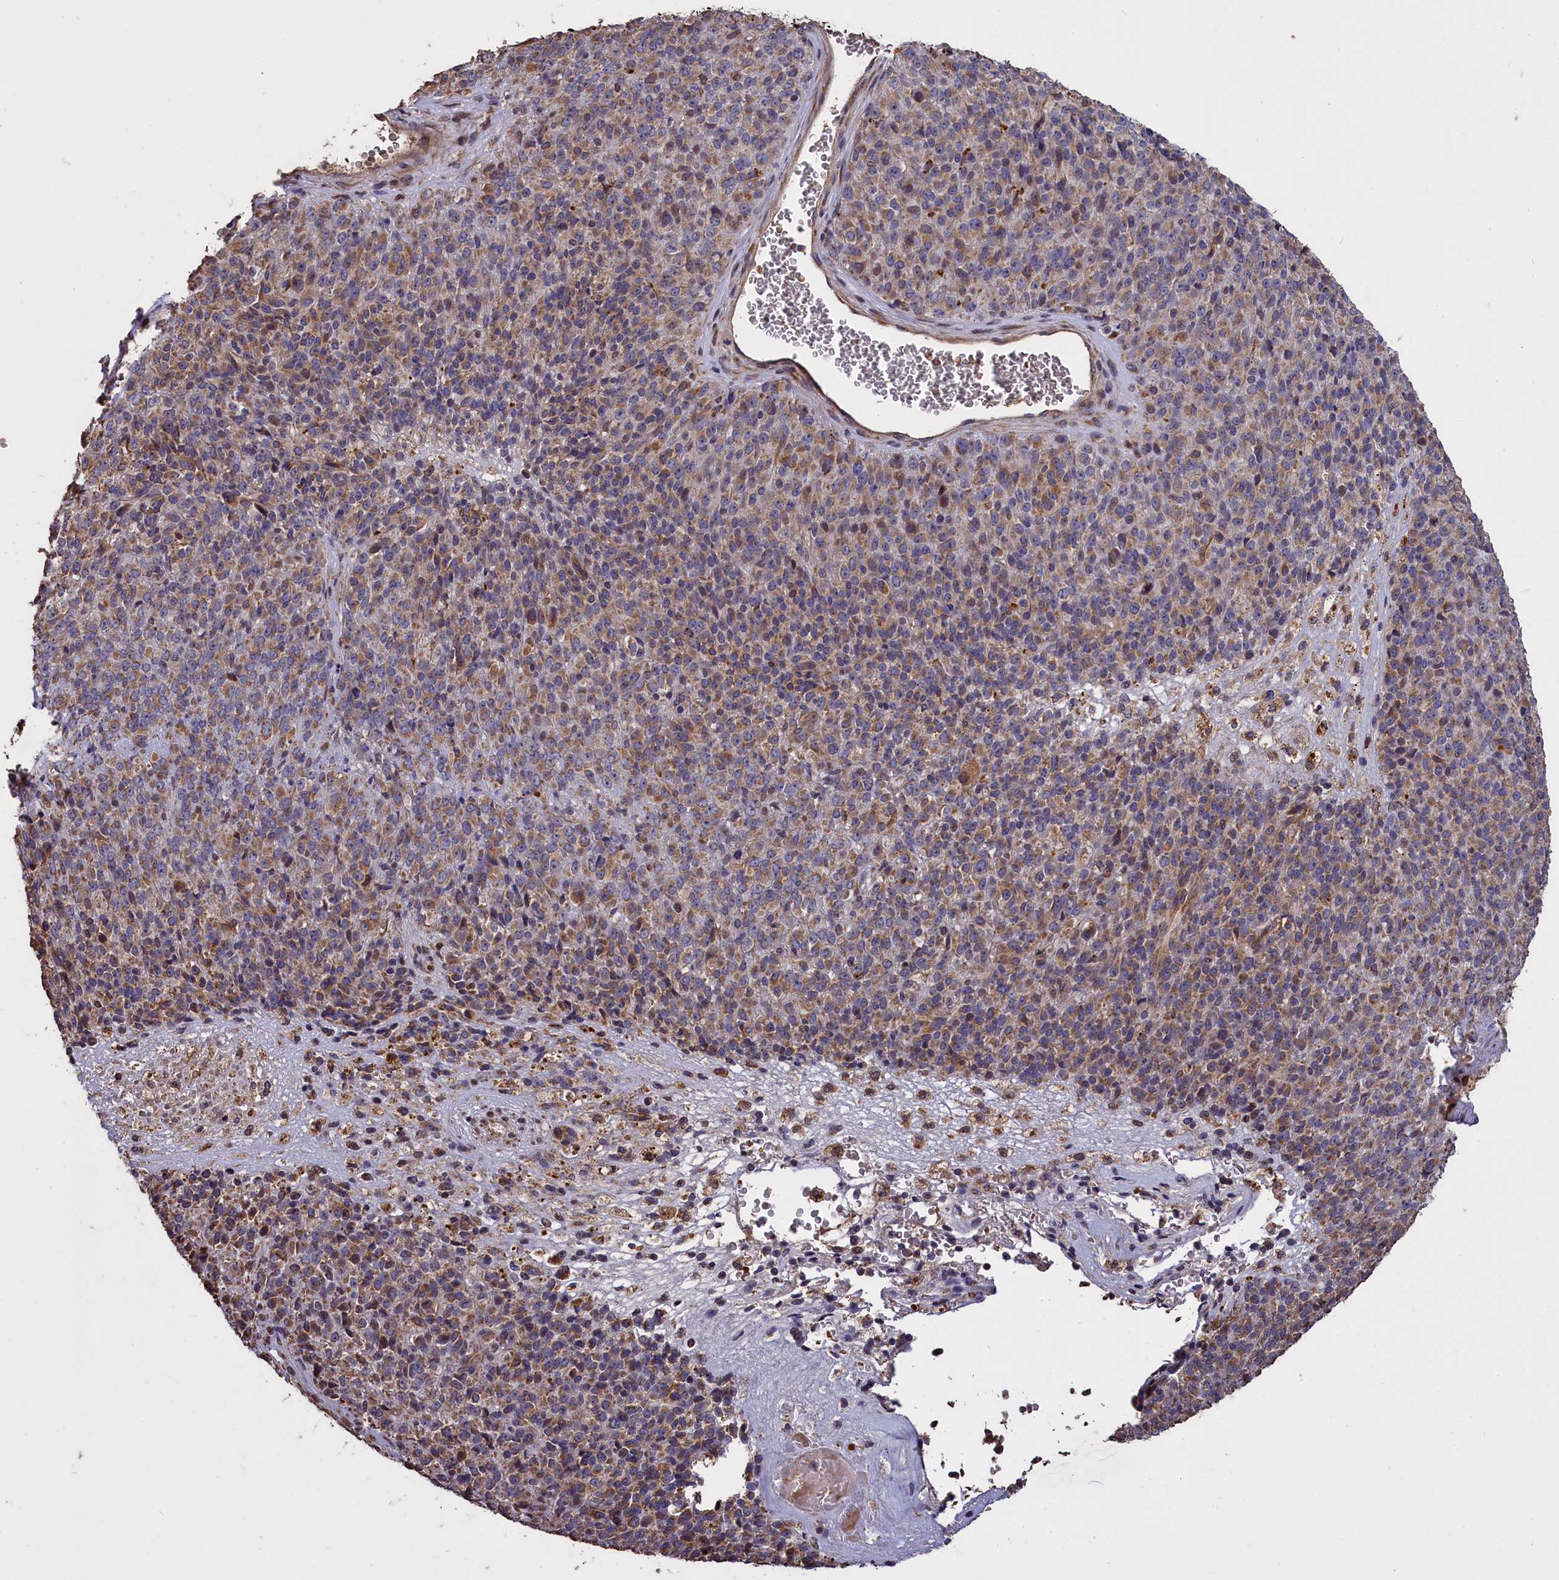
{"staining": {"intensity": "weak", "quantity": ">75%", "location": "cytoplasmic/membranous"}, "tissue": "melanoma", "cell_type": "Tumor cells", "image_type": "cancer", "snomed": [{"axis": "morphology", "description": "Malignant melanoma, Metastatic site"}, {"axis": "topography", "description": "Brain"}], "caption": "The micrograph reveals immunohistochemical staining of malignant melanoma (metastatic site). There is weak cytoplasmic/membranous positivity is present in about >75% of tumor cells.", "gene": "CLRN2", "patient": {"sex": "female", "age": 56}}